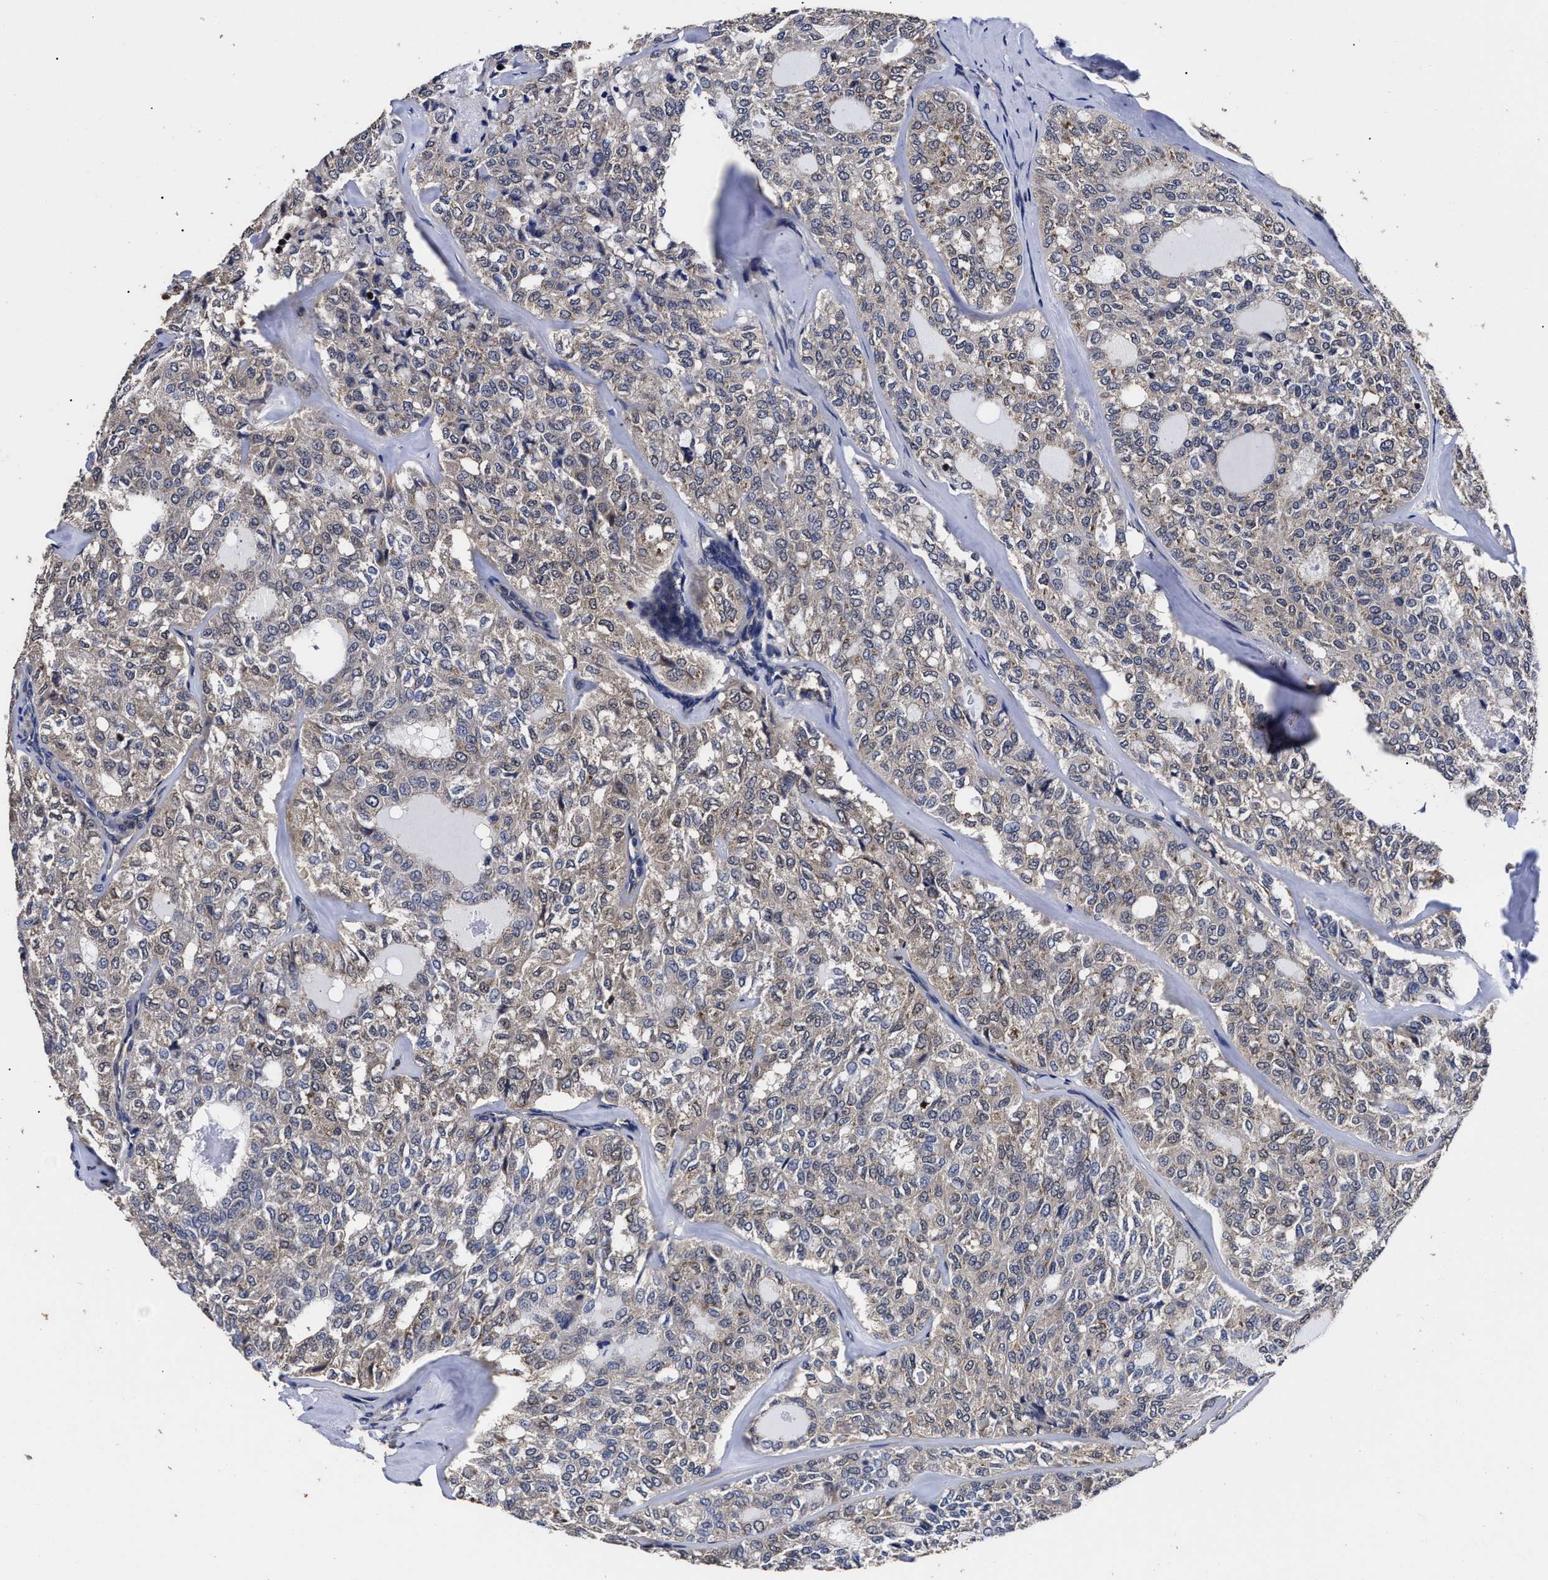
{"staining": {"intensity": "weak", "quantity": "25%-75%", "location": "cytoplasmic/membranous"}, "tissue": "thyroid cancer", "cell_type": "Tumor cells", "image_type": "cancer", "snomed": [{"axis": "morphology", "description": "Follicular adenoma carcinoma, NOS"}, {"axis": "topography", "description": "Thyroid gland"}], "caption": "A brown stain labels weak cytoplasmic/membranous positivity of a protein in human thyroid follicular adenoma carcinoma tumor cells.", "gene": "AVEN", "patient": {"sex": "male", "age": 75}}